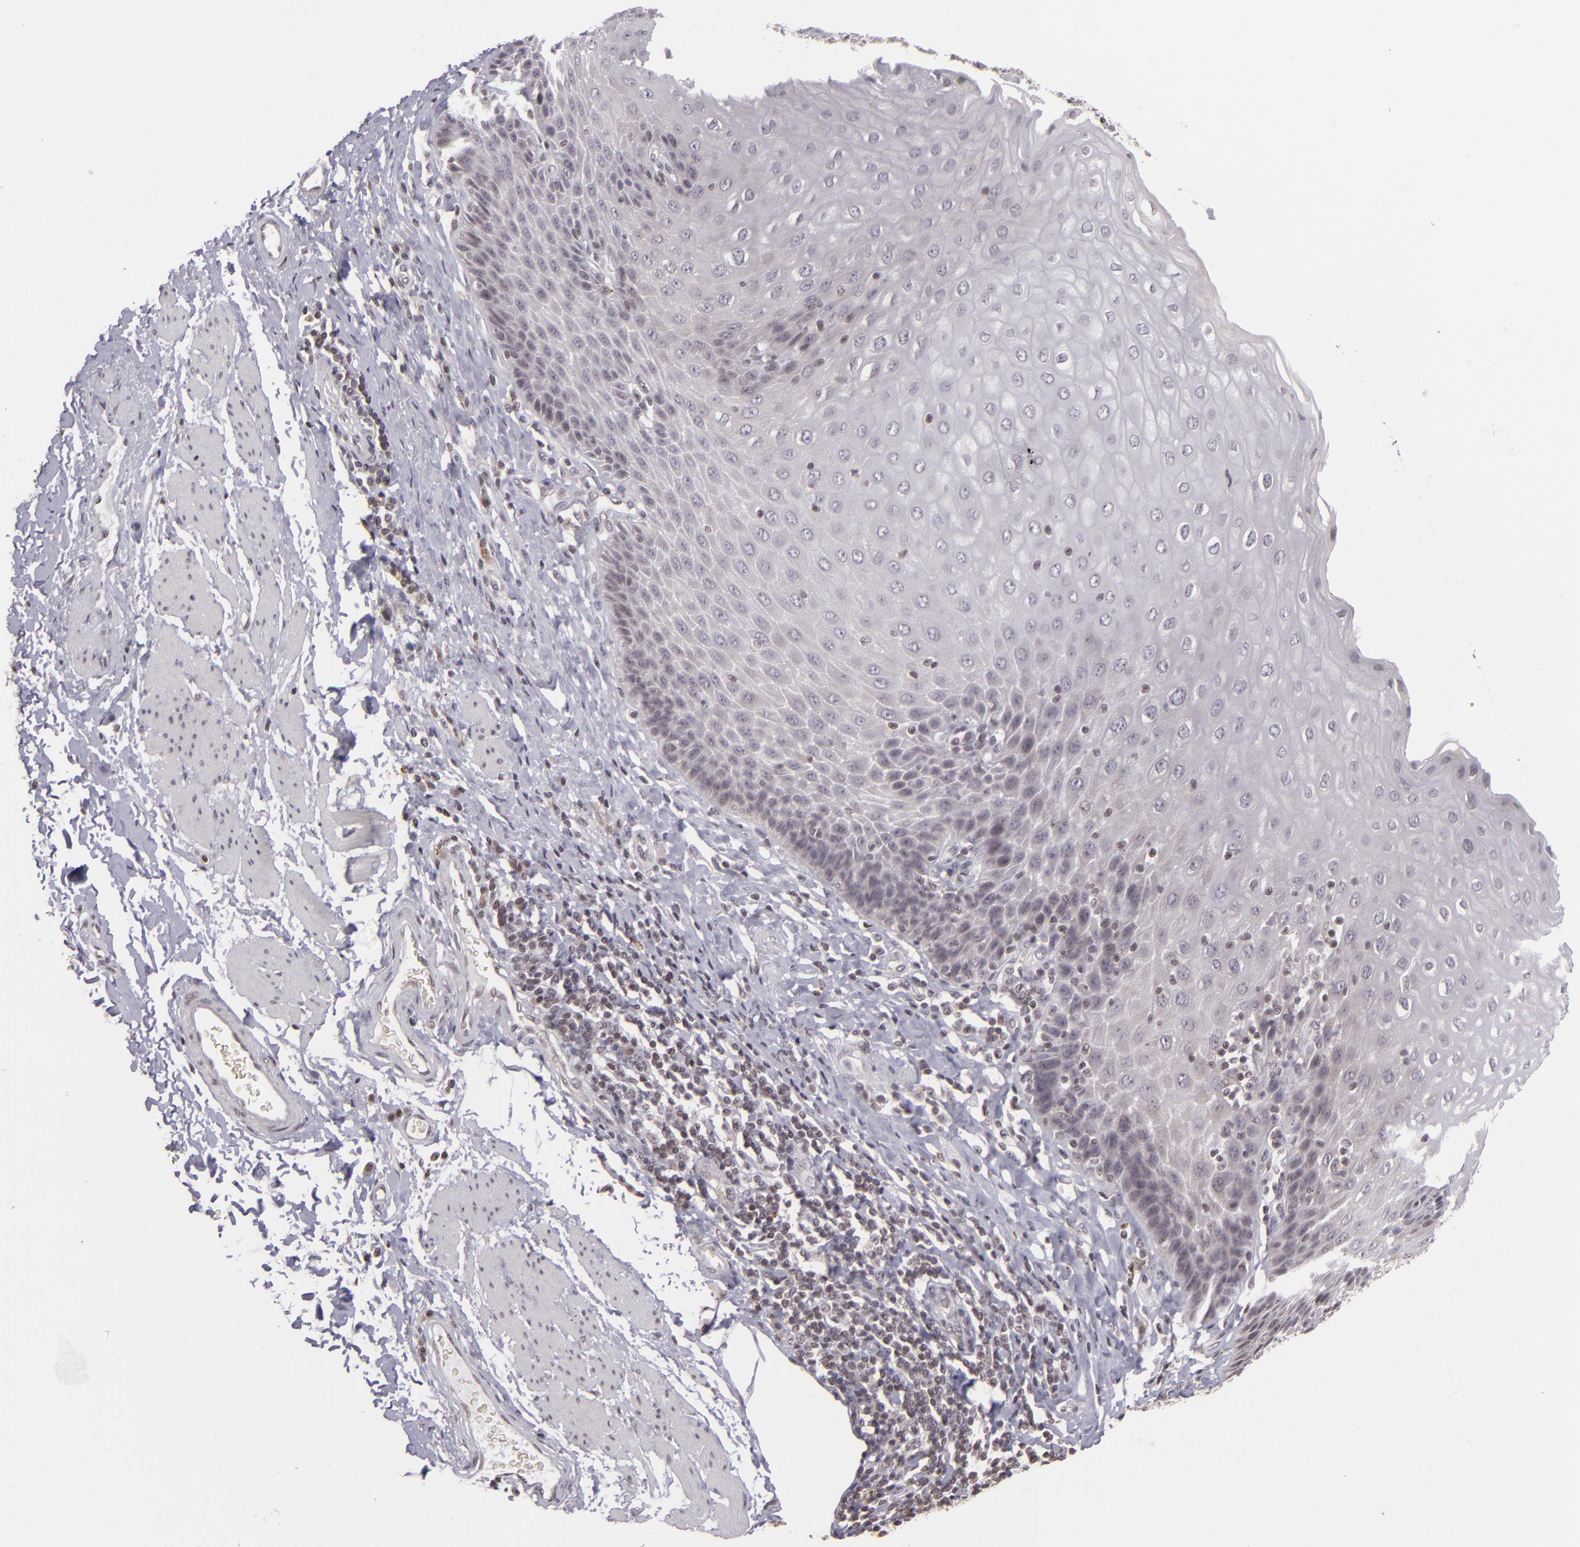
{"staining": {"intensity": "negative", "quantity": "none", "location": "none"}, "tissue": "esophagus", "cell_type": "Squamous epithelial cells", "image_type": "normal", "snomed": [{"axis": "morphology", "description": "Normal tissue, NOS"}, {"axis": "topography", "description": "Esophagus"}], "caption": "Immunohistochemistry photomicrograph of normal esophagus: human esophagus stained with DAB exhibits no significant protein expression in squamous epithelial cells. Brightfield microscopy of immunohistochemistry (IHC) stained with DAB (brown) and hematoxylin (blue), captured at high magnification.", "gene": "AKAP6", "patient": {"sex": "female", "age": 61}}